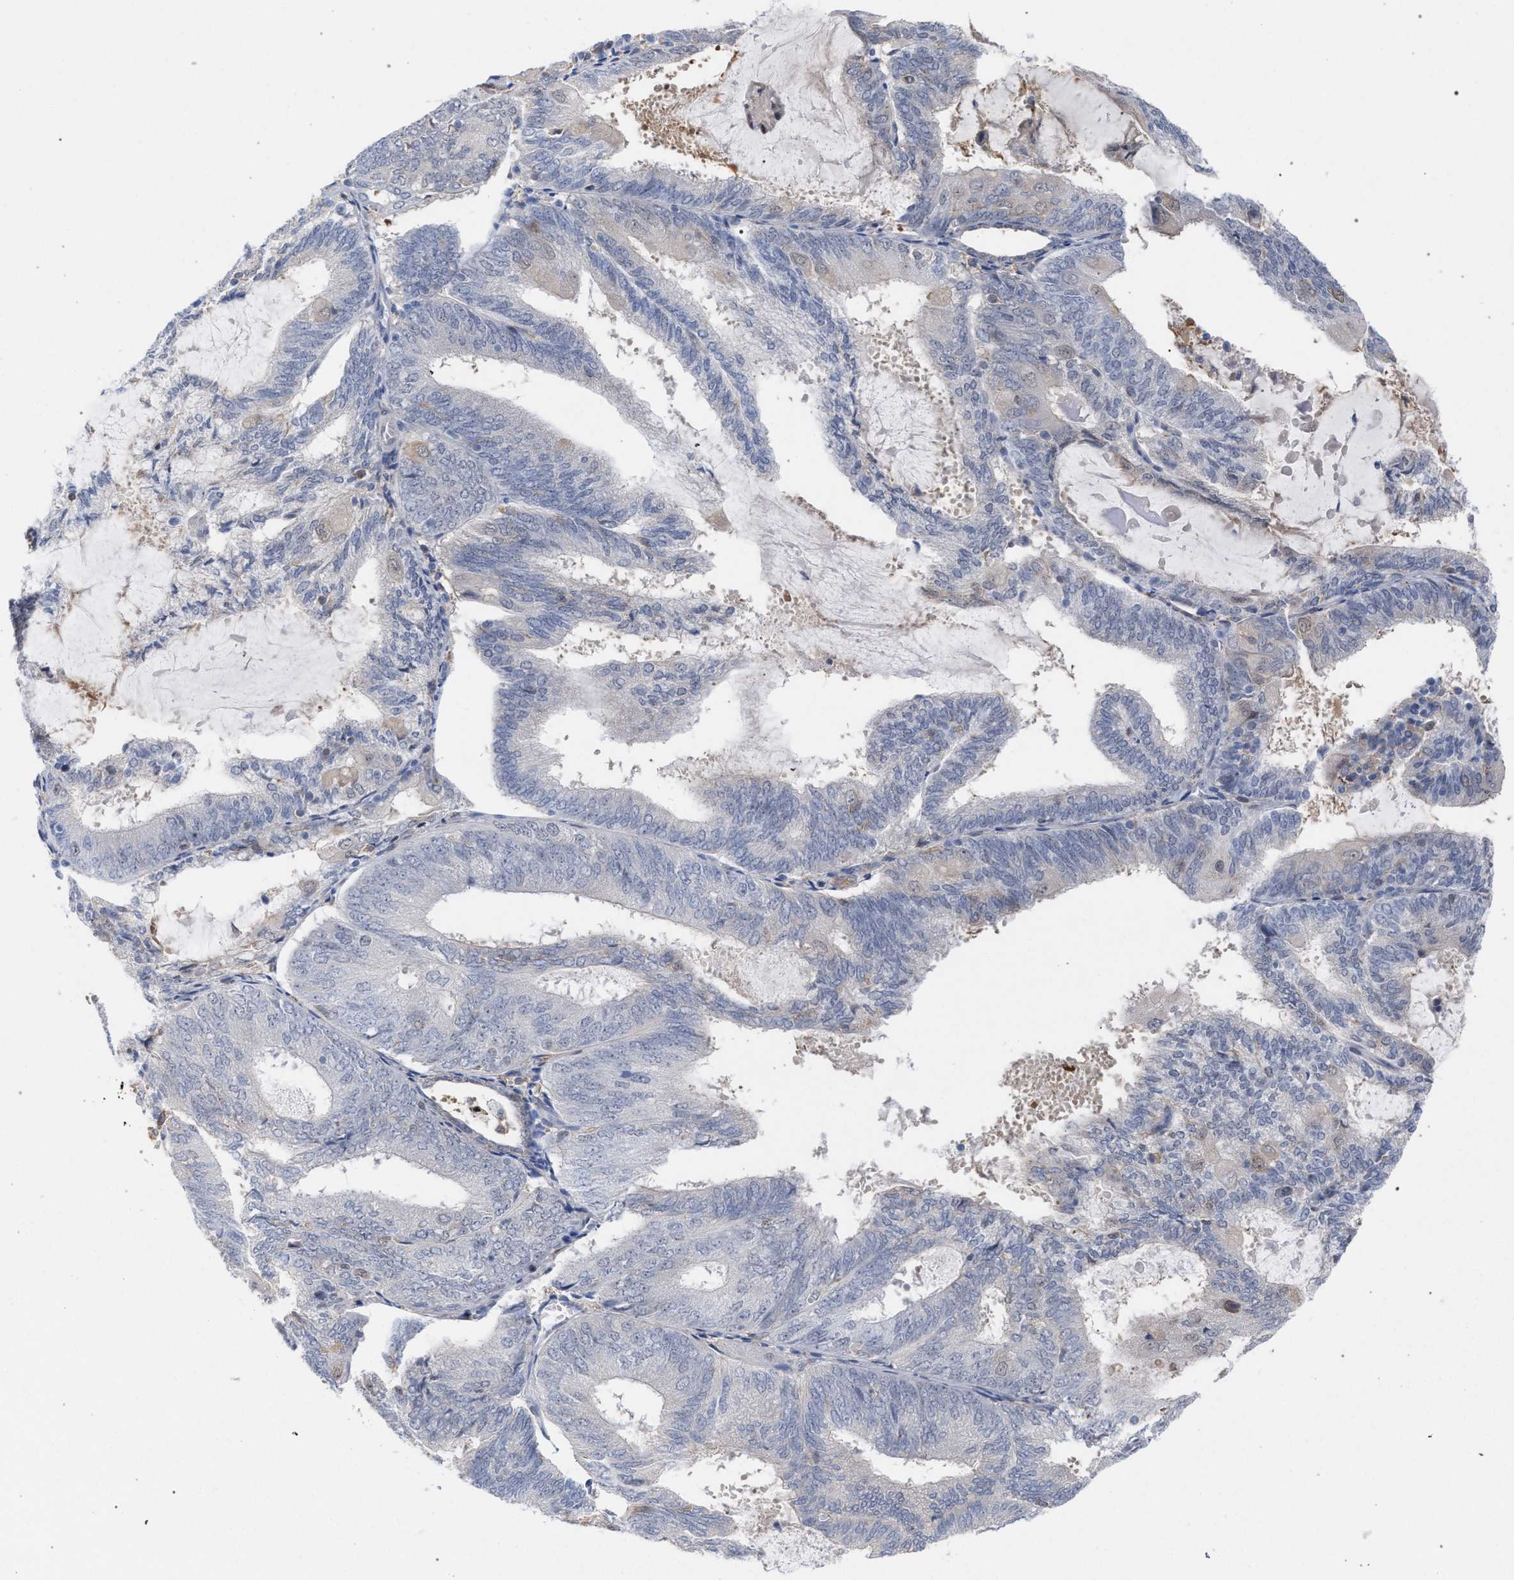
{"staining": {"intensity": "negative", "quantity": "none", "location": "none"}, "tissue": "endometrial cancer", "cell_type": "Tumor cells", "image_type": "cancer", "snomed": [{"axis": "morphology", "description": "Adenocarcinoma, NOS"}, {"axis": "topography", "description": "Endometrium"}], "caption": "High magnification brightfield microscopy of adenocarcinoma (endometrial) stained with DAB (3,3'-diaminobenzidine) (brown) and counterstained with hematoxylin (blue): tumor cells show no significant staining. (DAB IHC with hematoxylin counter stain).", "gene": "FHOD3", "patient": {"sex": "female", "age": 81}}